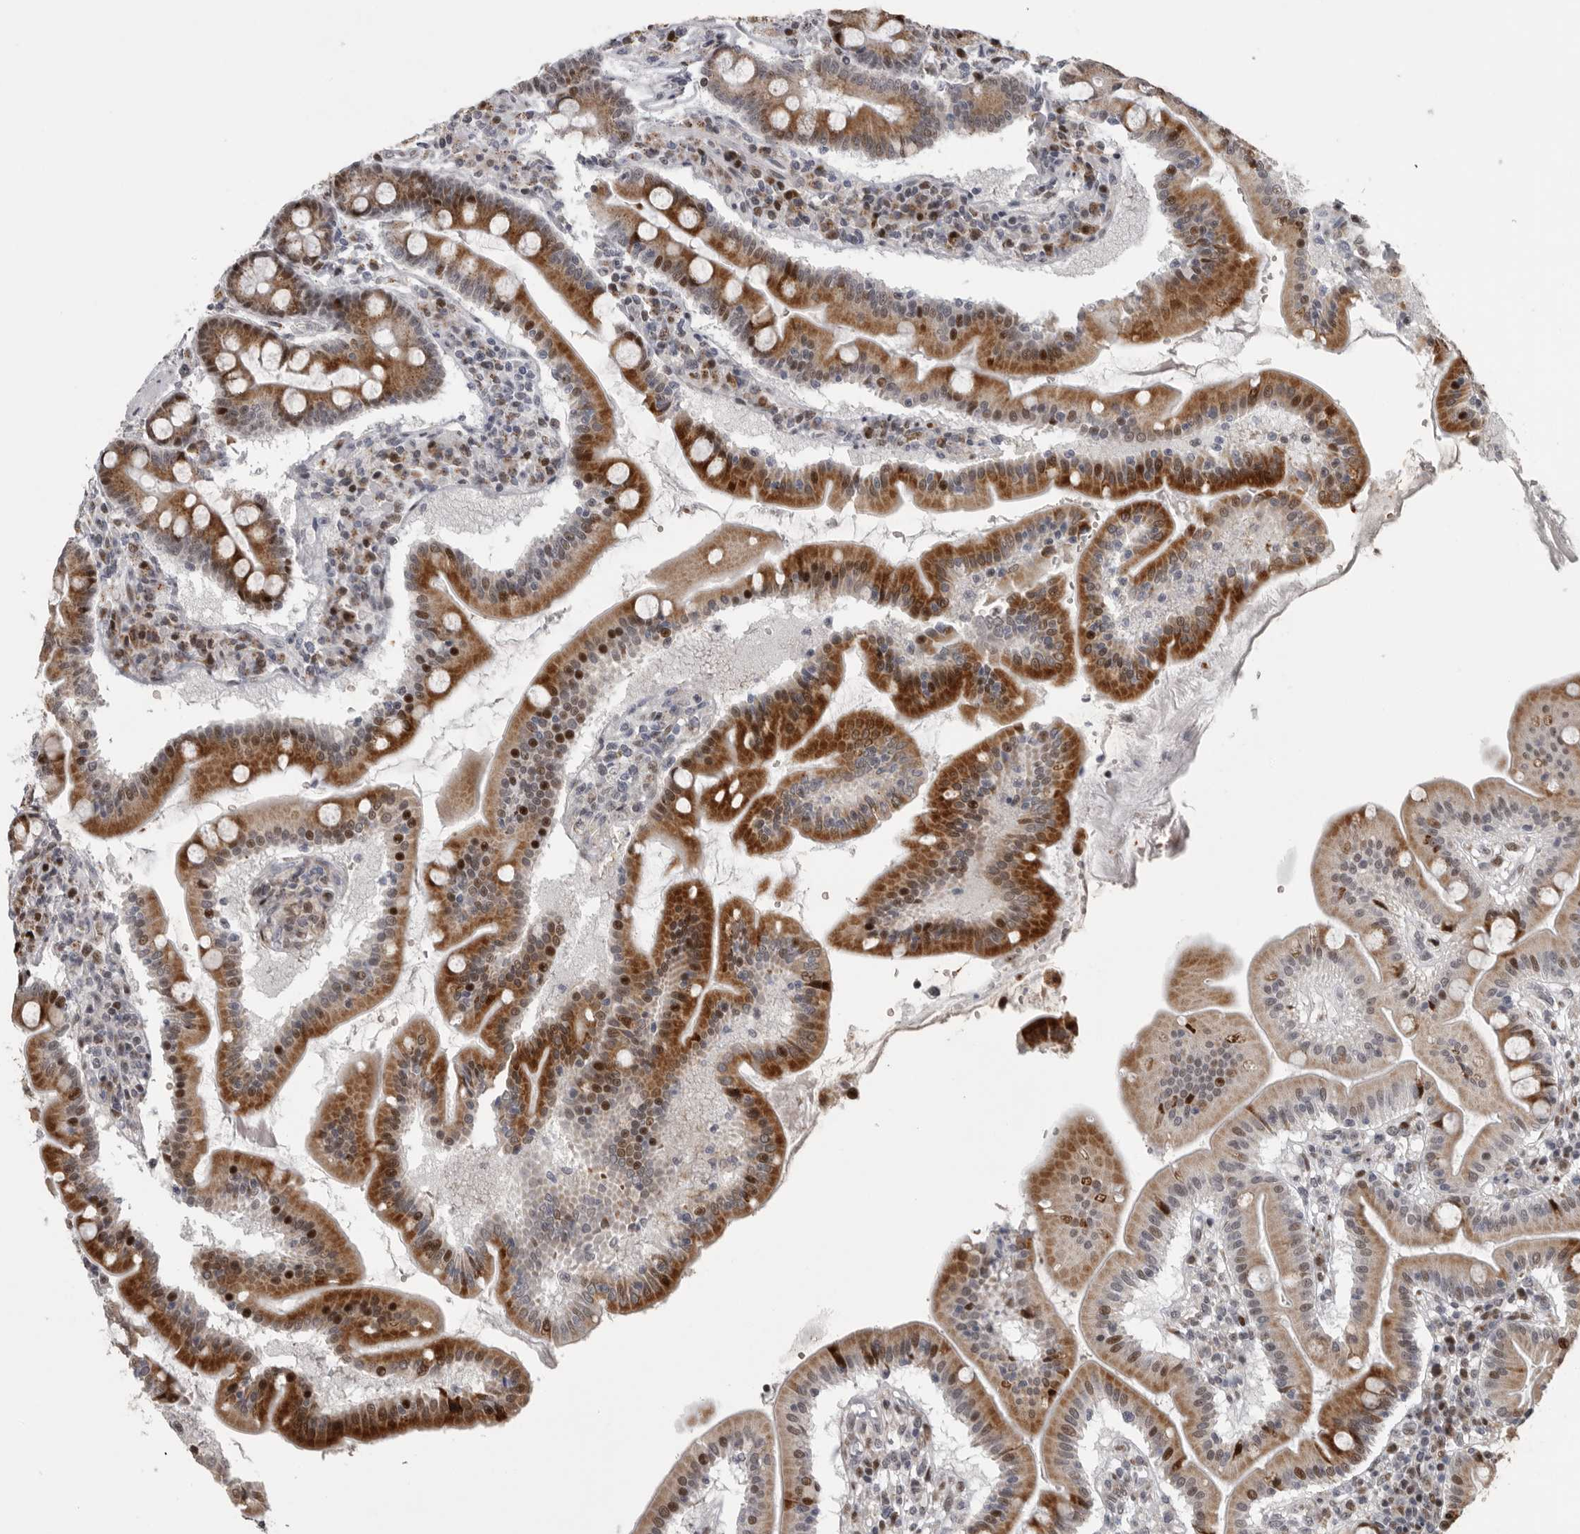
{"staining": {"intensity": "strong", "quantity": "25%-75%", "location": "cytoplasmic/membranous,nuclear"}, "tissue": "duodenum", "cell_type": "Glandular cells", "image_type": "normal", "snomed": [{"axis": "morphology", "description": "Normal tissue, NOS"}, {"axis": "topography", "description": "Duodenum"}], "caption": "Glandular cells exhibit strong cytoplasmic/membranous,nuclear positivity in approximately 25%-75% of cells in benign duodenum.", "gene": "PCMTD1", "patient": {"sex": "male", "age": 50}}